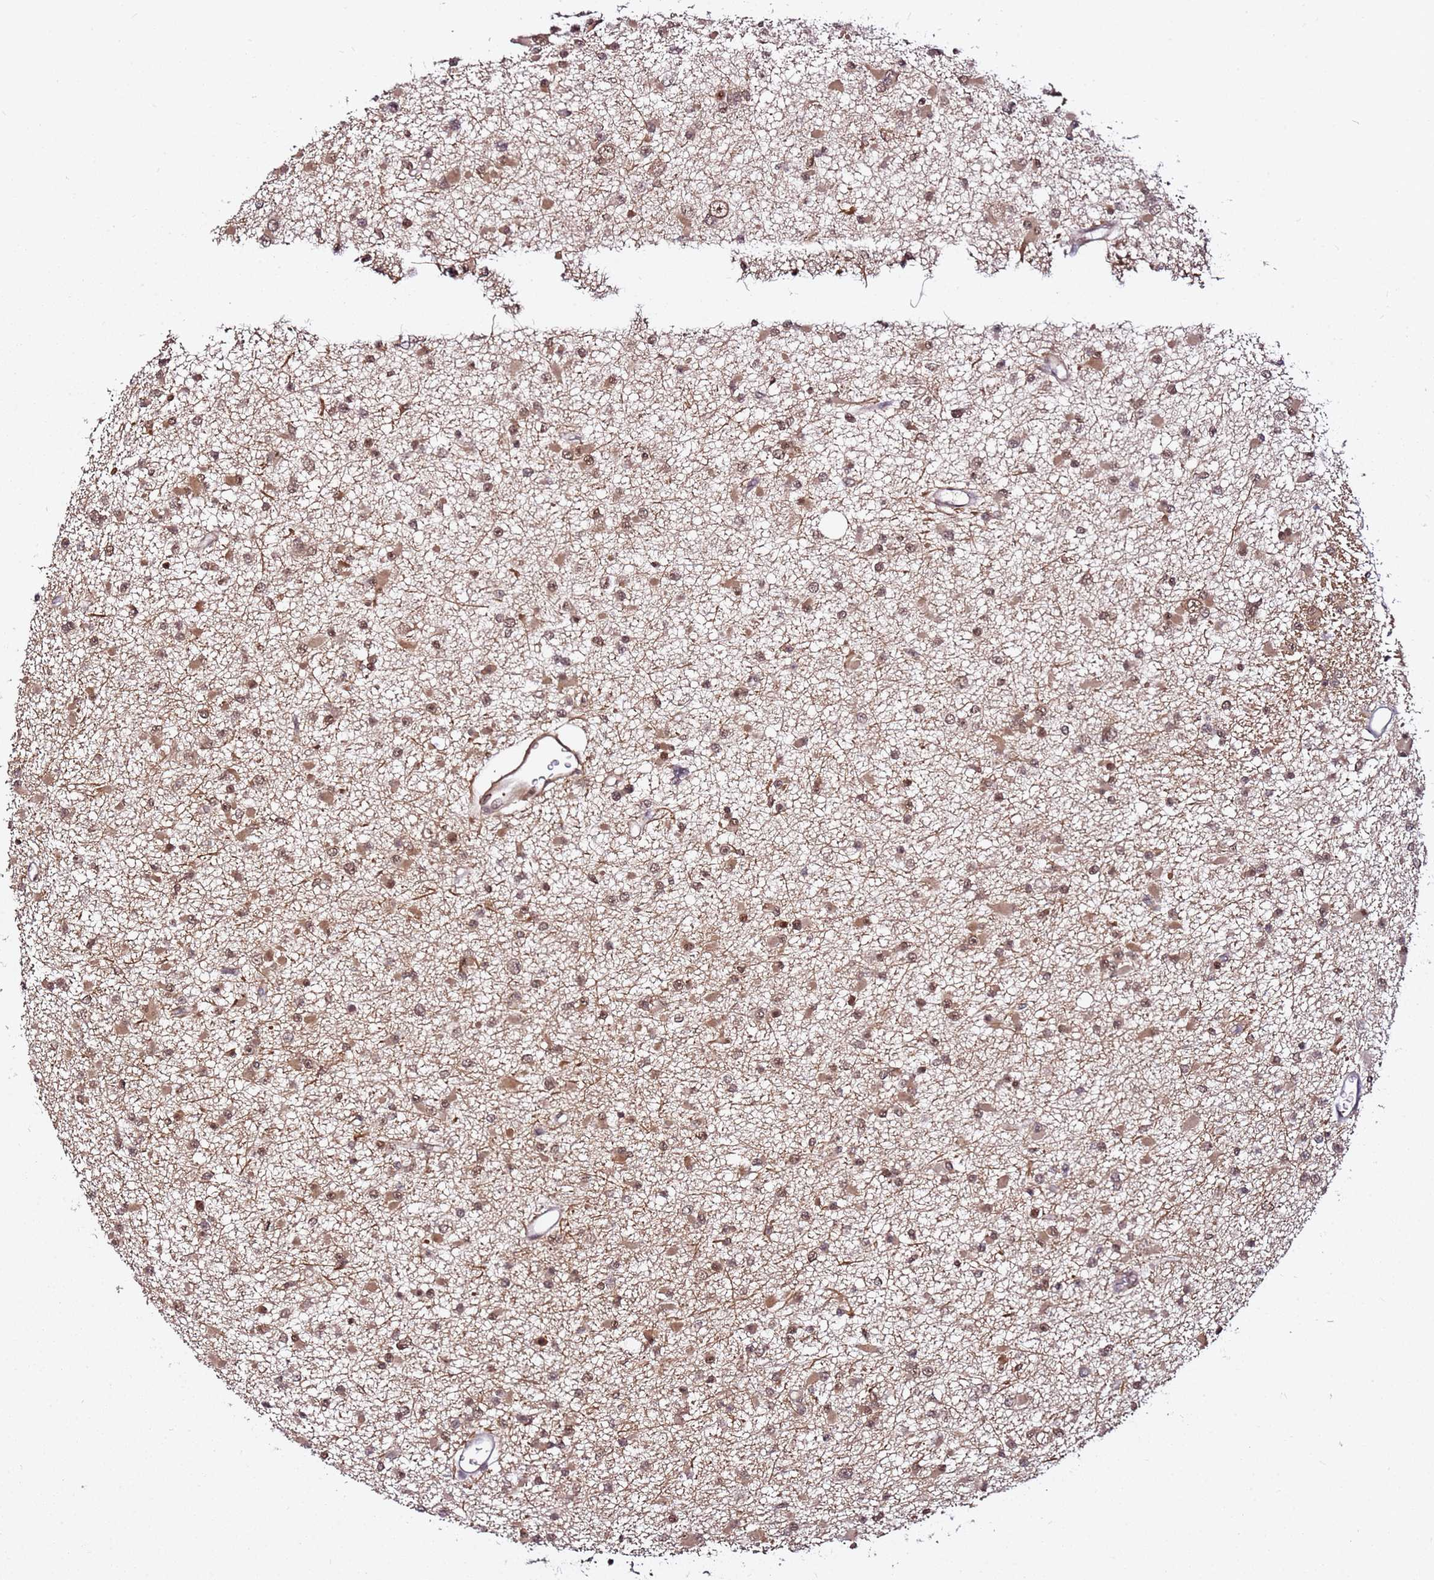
{"staining": {"intensity": "moderate", "quantity": ">75%", "location": "nuclear"}, "tissue": "glioma", "cell_type": "Tumor cells", "image_type": "cancer", "snomed": [{"axis": "morphology", "description": "Glioma, malignant, Low grade"}, {"axis": "topography", "description": "Brain"}], "caption": "The photomicrograph displays immunohistochemical staining of glioma. There is moderate nuclear staining is present in about >75% of tumor cells. The protein of interest is stained brown, and the nuclei are stained in blue (DAB IHC with brightfield microscopy, high magnification).", "gene": "RGS18", "patient": {"sex": "female", "age": 22}}